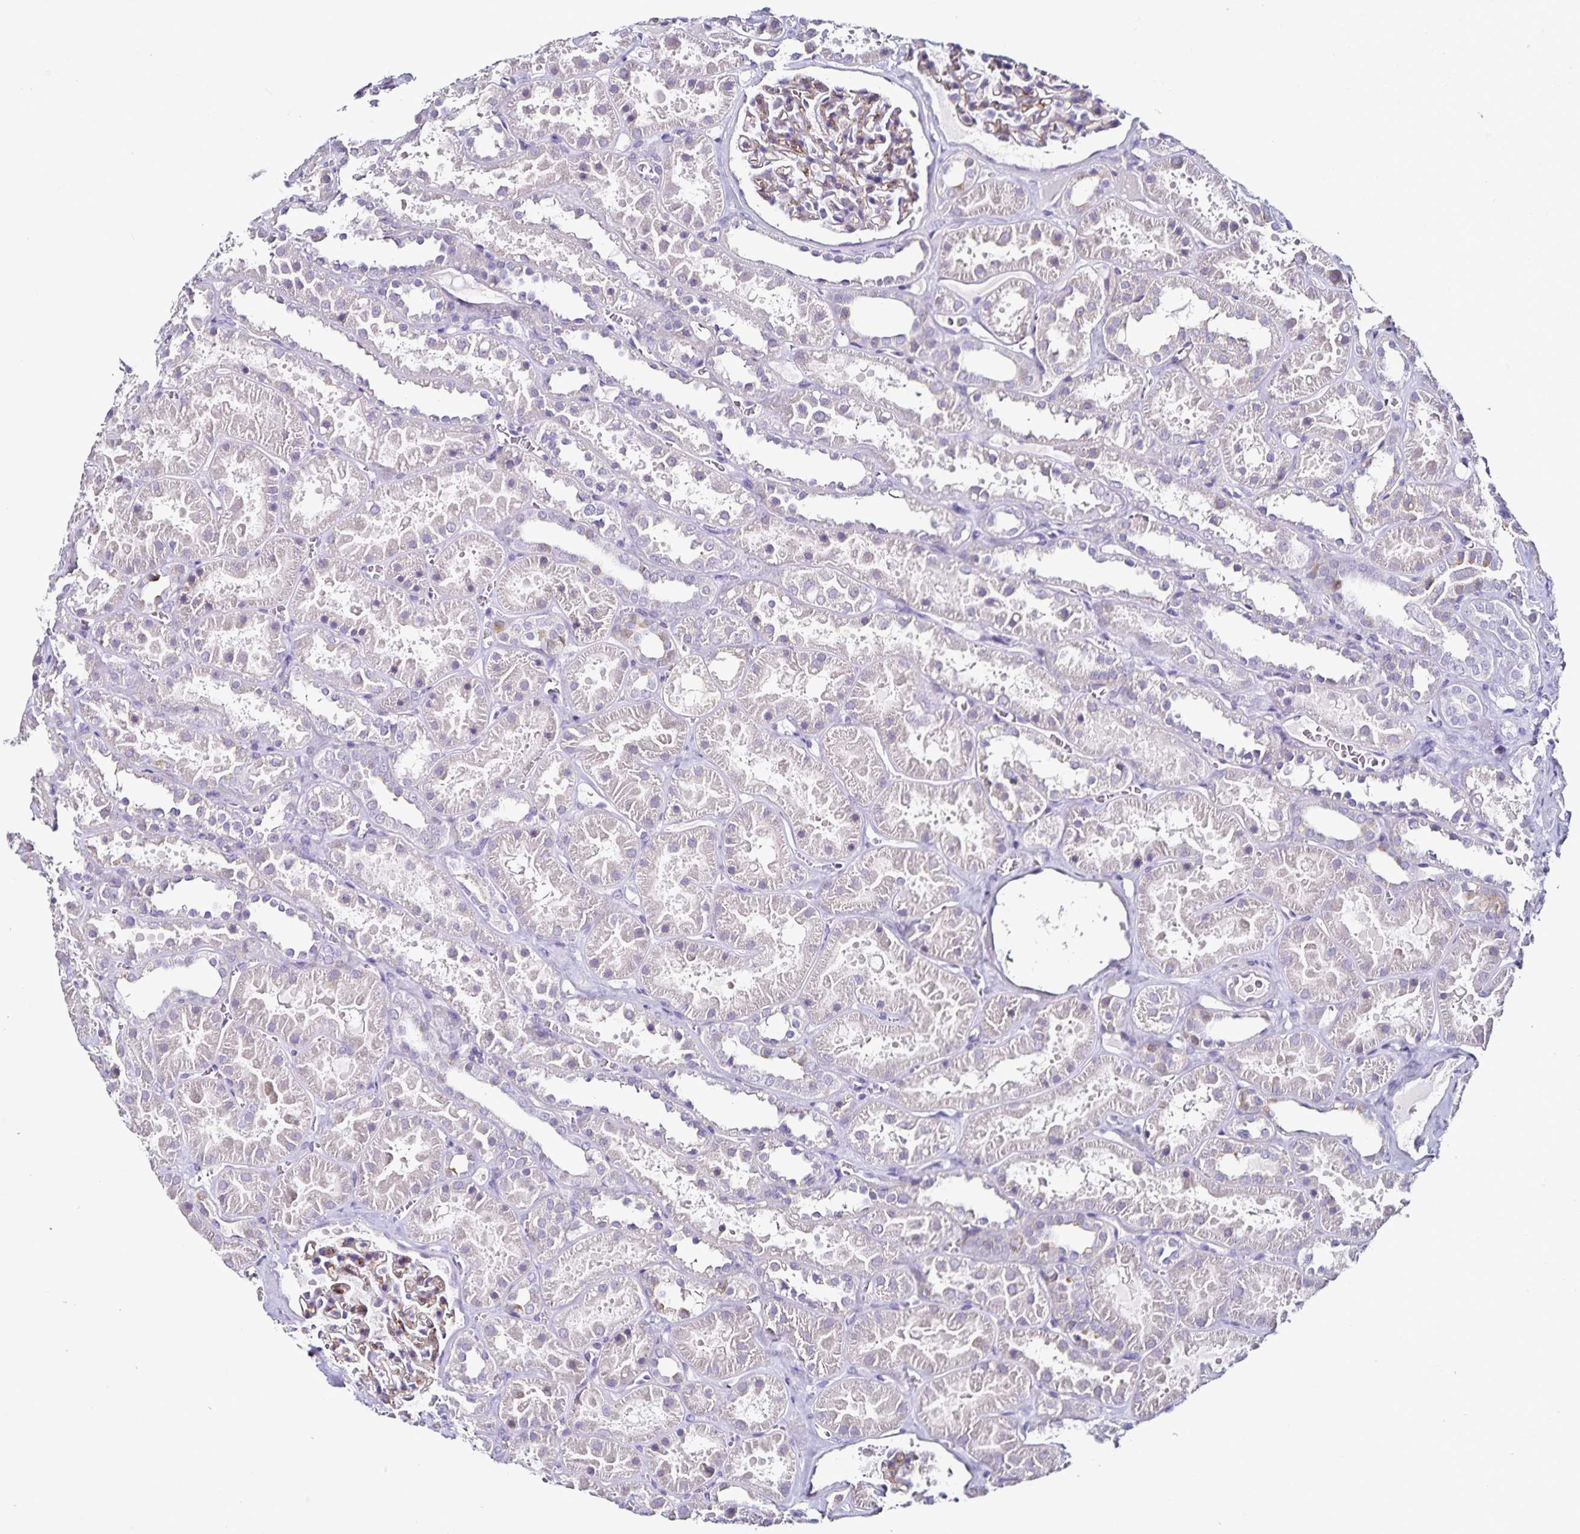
{"staining": {"intensity": "negative", "quantity": "none", "location": "none"}, "tissue": "kidney", "cell_type": "Cells in glomeruli", "image_type": "normal", "snomed": [{"axis": "morphology", "description": "Normal tissue, NOS"}, {"axis": "topography", "description": "Kidney"}], "caption": "Immunohistochemical staining of benign human kidney reveals no significant staining in cells in glomeruli.", "gene": "TSPAN7", "patient": {"sex": "female", "age": 41}}